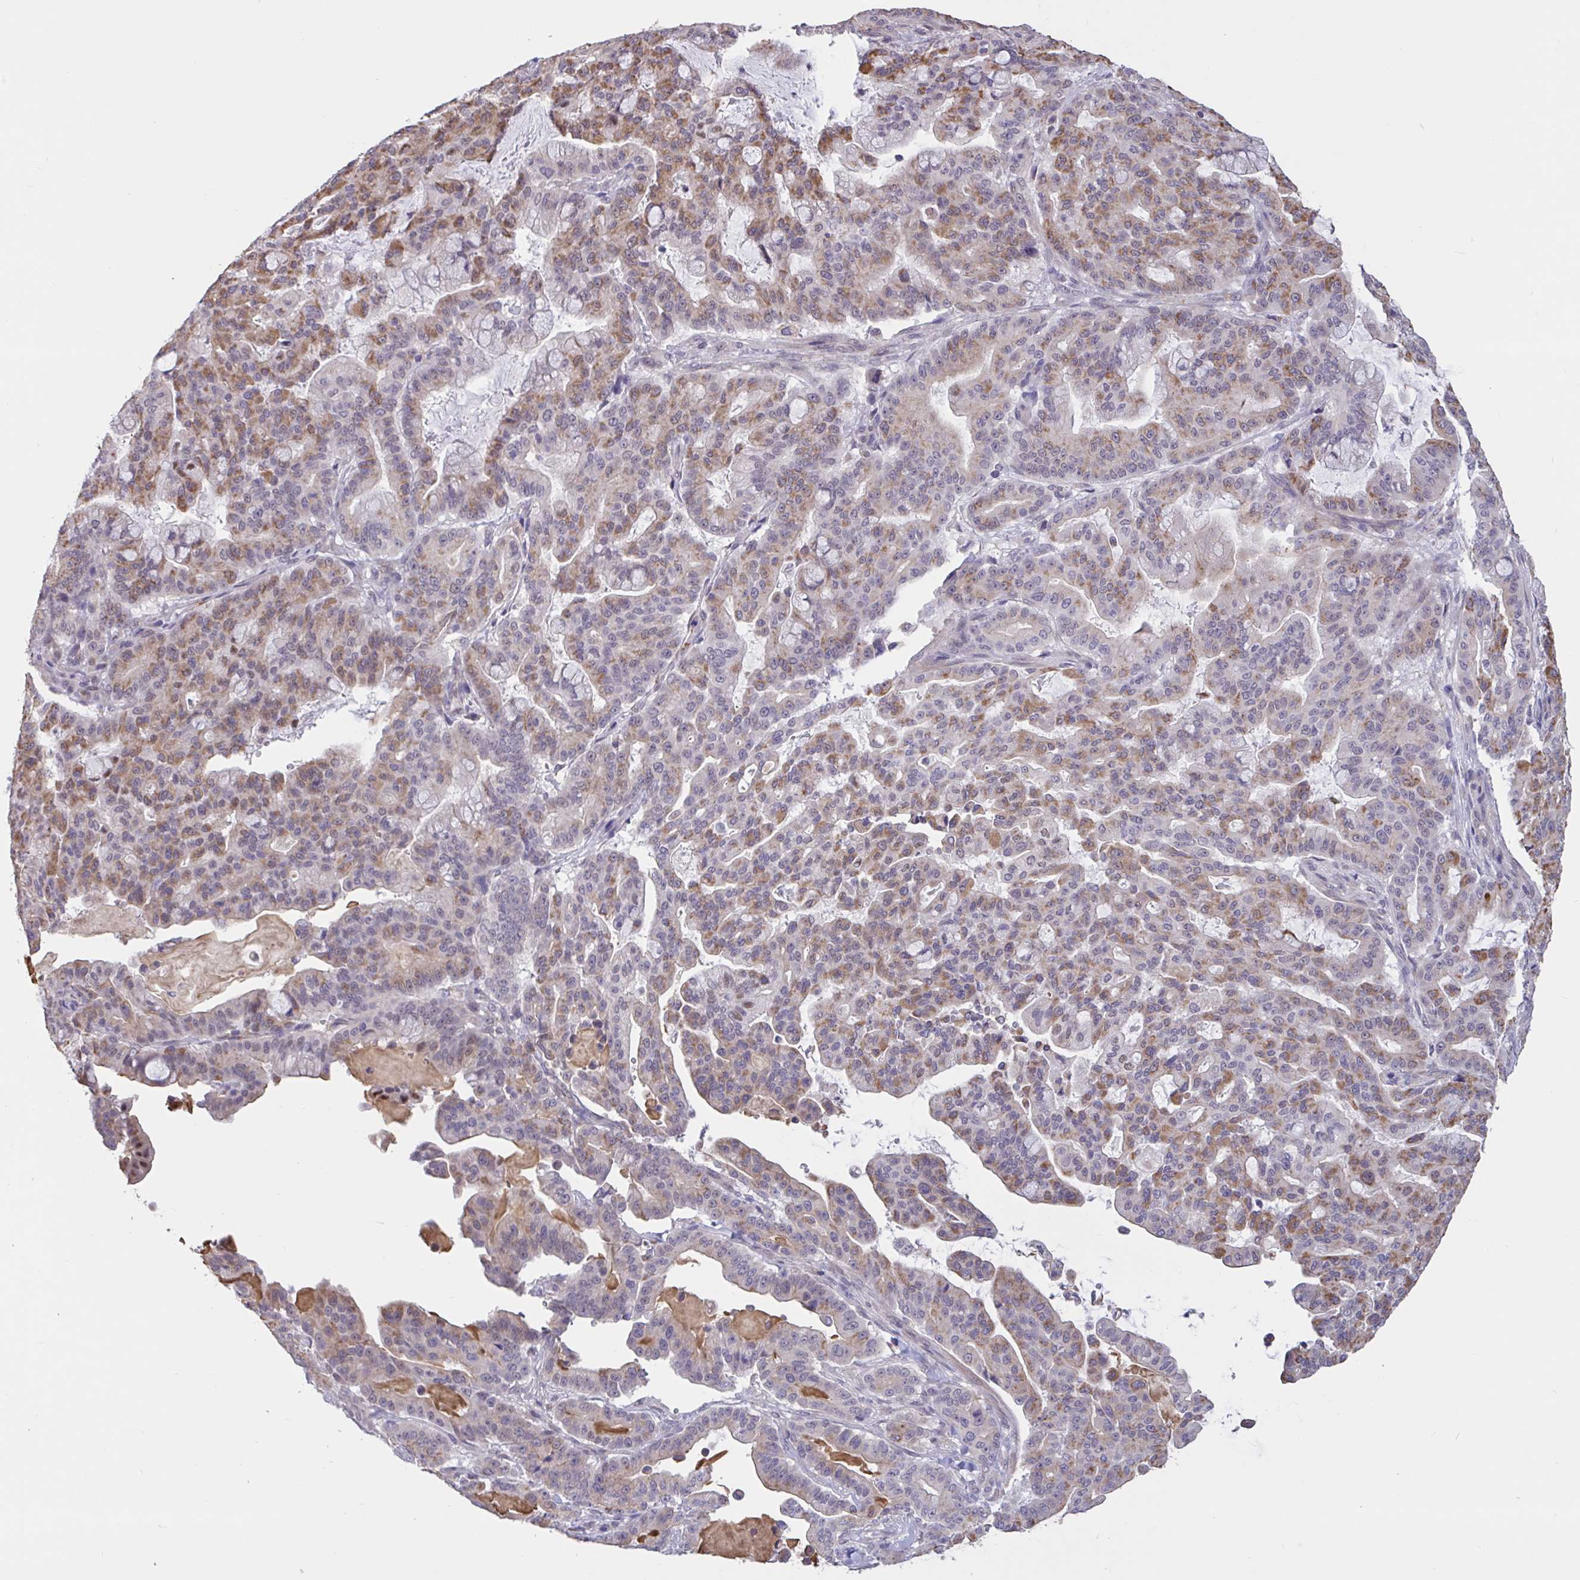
{"staining": {"intensity": "moderate", "quantity": ">75%", "location": "cytoplasmic/membranous"}, "tissue": "pancreatic cancer", "cell_type": "Tumor cells", "image_type": "cancer", "snomed": [{"axis": "morphology", "description": "Adenocarcinoma, NOS"}, {"axis": "topography", "description": "Pancreas"}], "caption": "Pancreatic adenocarcinoma stained with a brown dye demonstrates moderate cytoplasmic/membranous positive positivity in about >75% of tumor cells.", "gene": "DDX39A", "patient": {"sex": "male", "age": 63}}